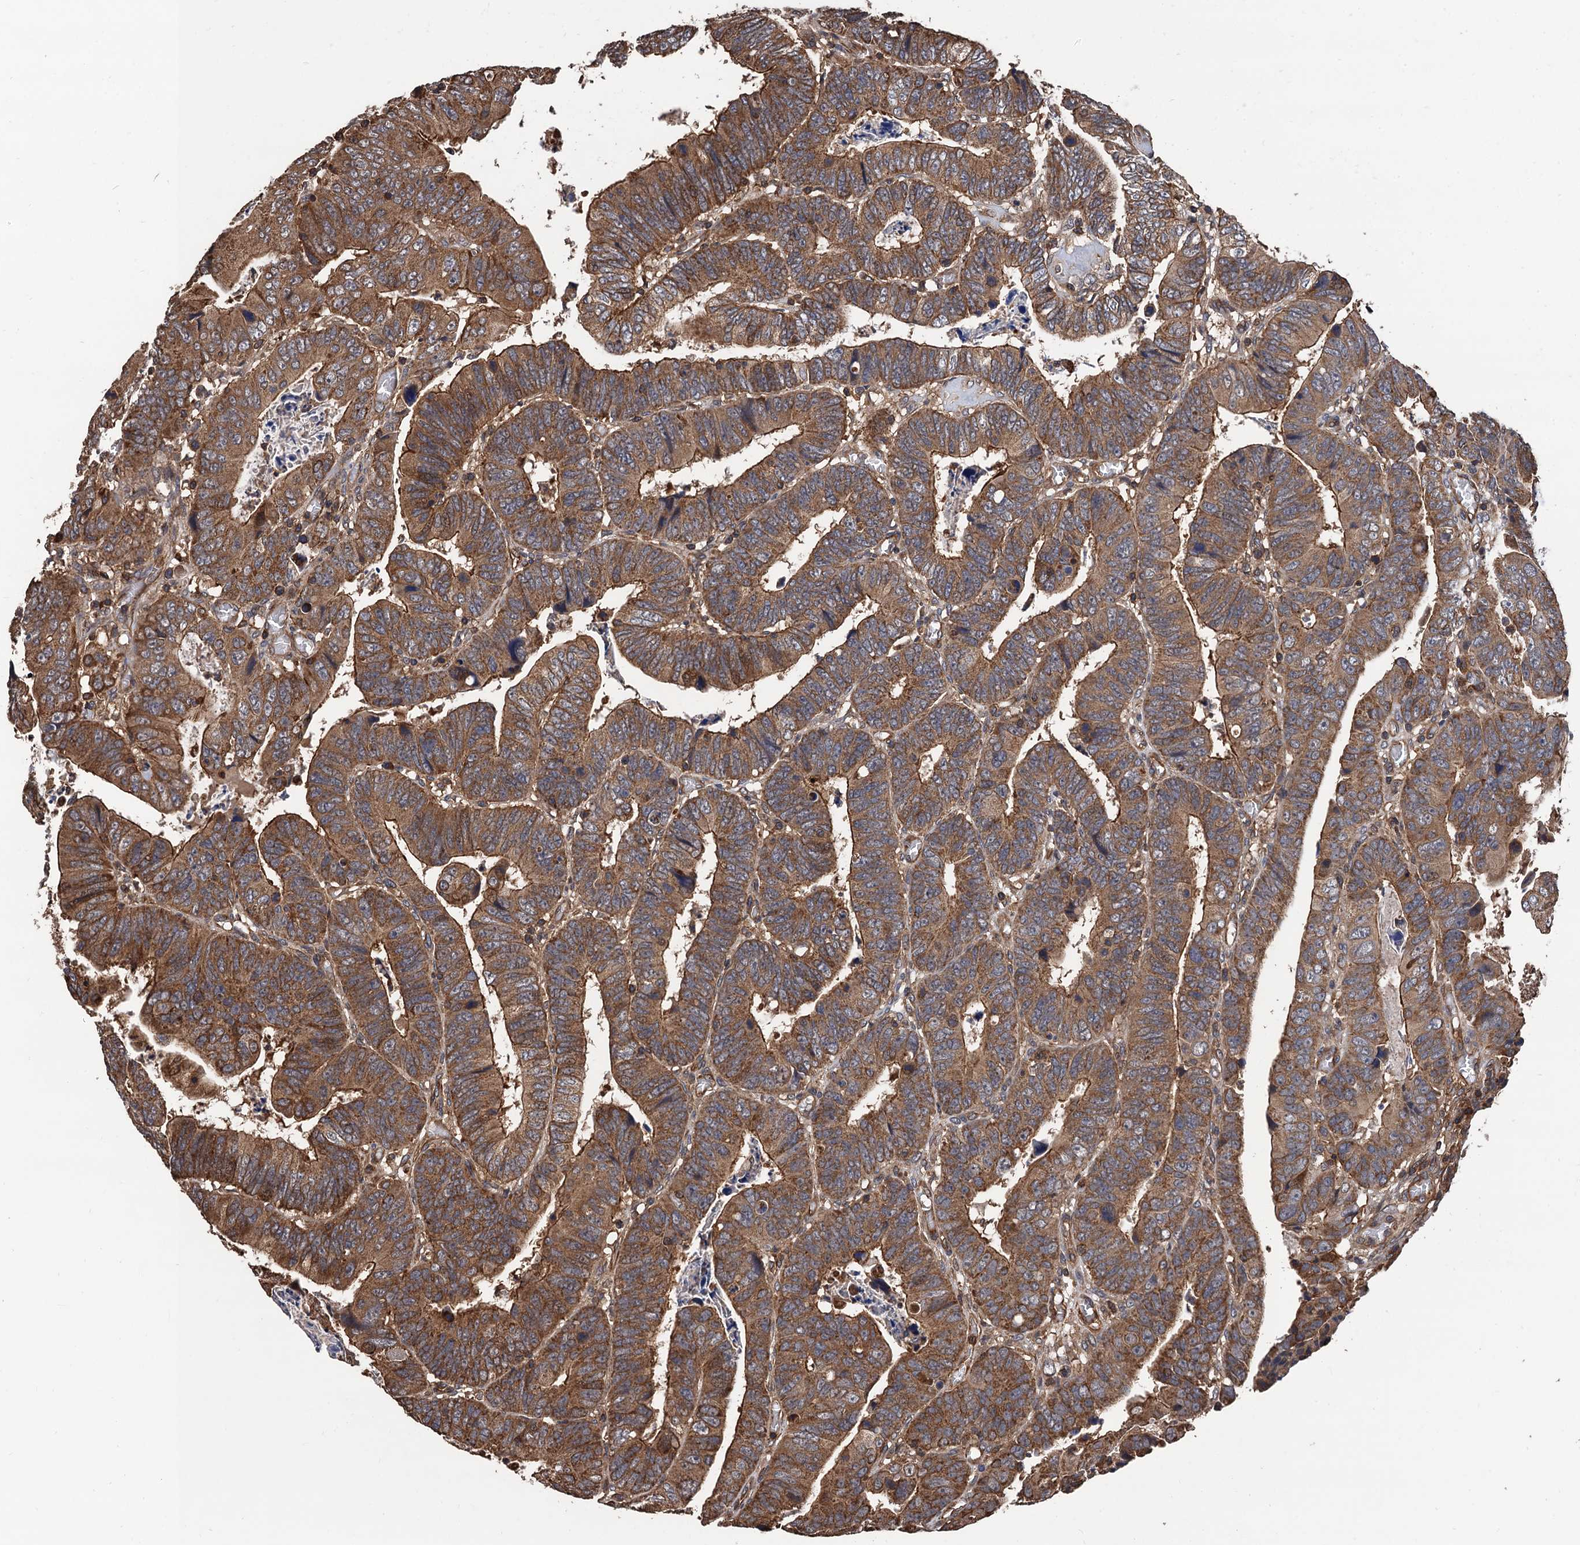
{"staining": {"intensity": "moderate", "quantity": ">75%", "location": "cytoplasmic/membranous"}, "tissue": "colorectal cancer", "cell_type": "Tumor cells", "image_type": "cancer", "snomed": [{"axis": "morphology", "description": "Normal tissue, NOS"}, {"axis": "morphology", "description": "Adenocarcinoma, NOS"}, {"axis": "topography", "description": "Rectum"}], "caption": "Protein expression analysis of colorectal cancer demonstrates moderate cytoplasmic/membranous expression in approximately >75% of tumor cells.", "gene": "PPP4R1", "patient": {"sex": "female", "age": 65}}